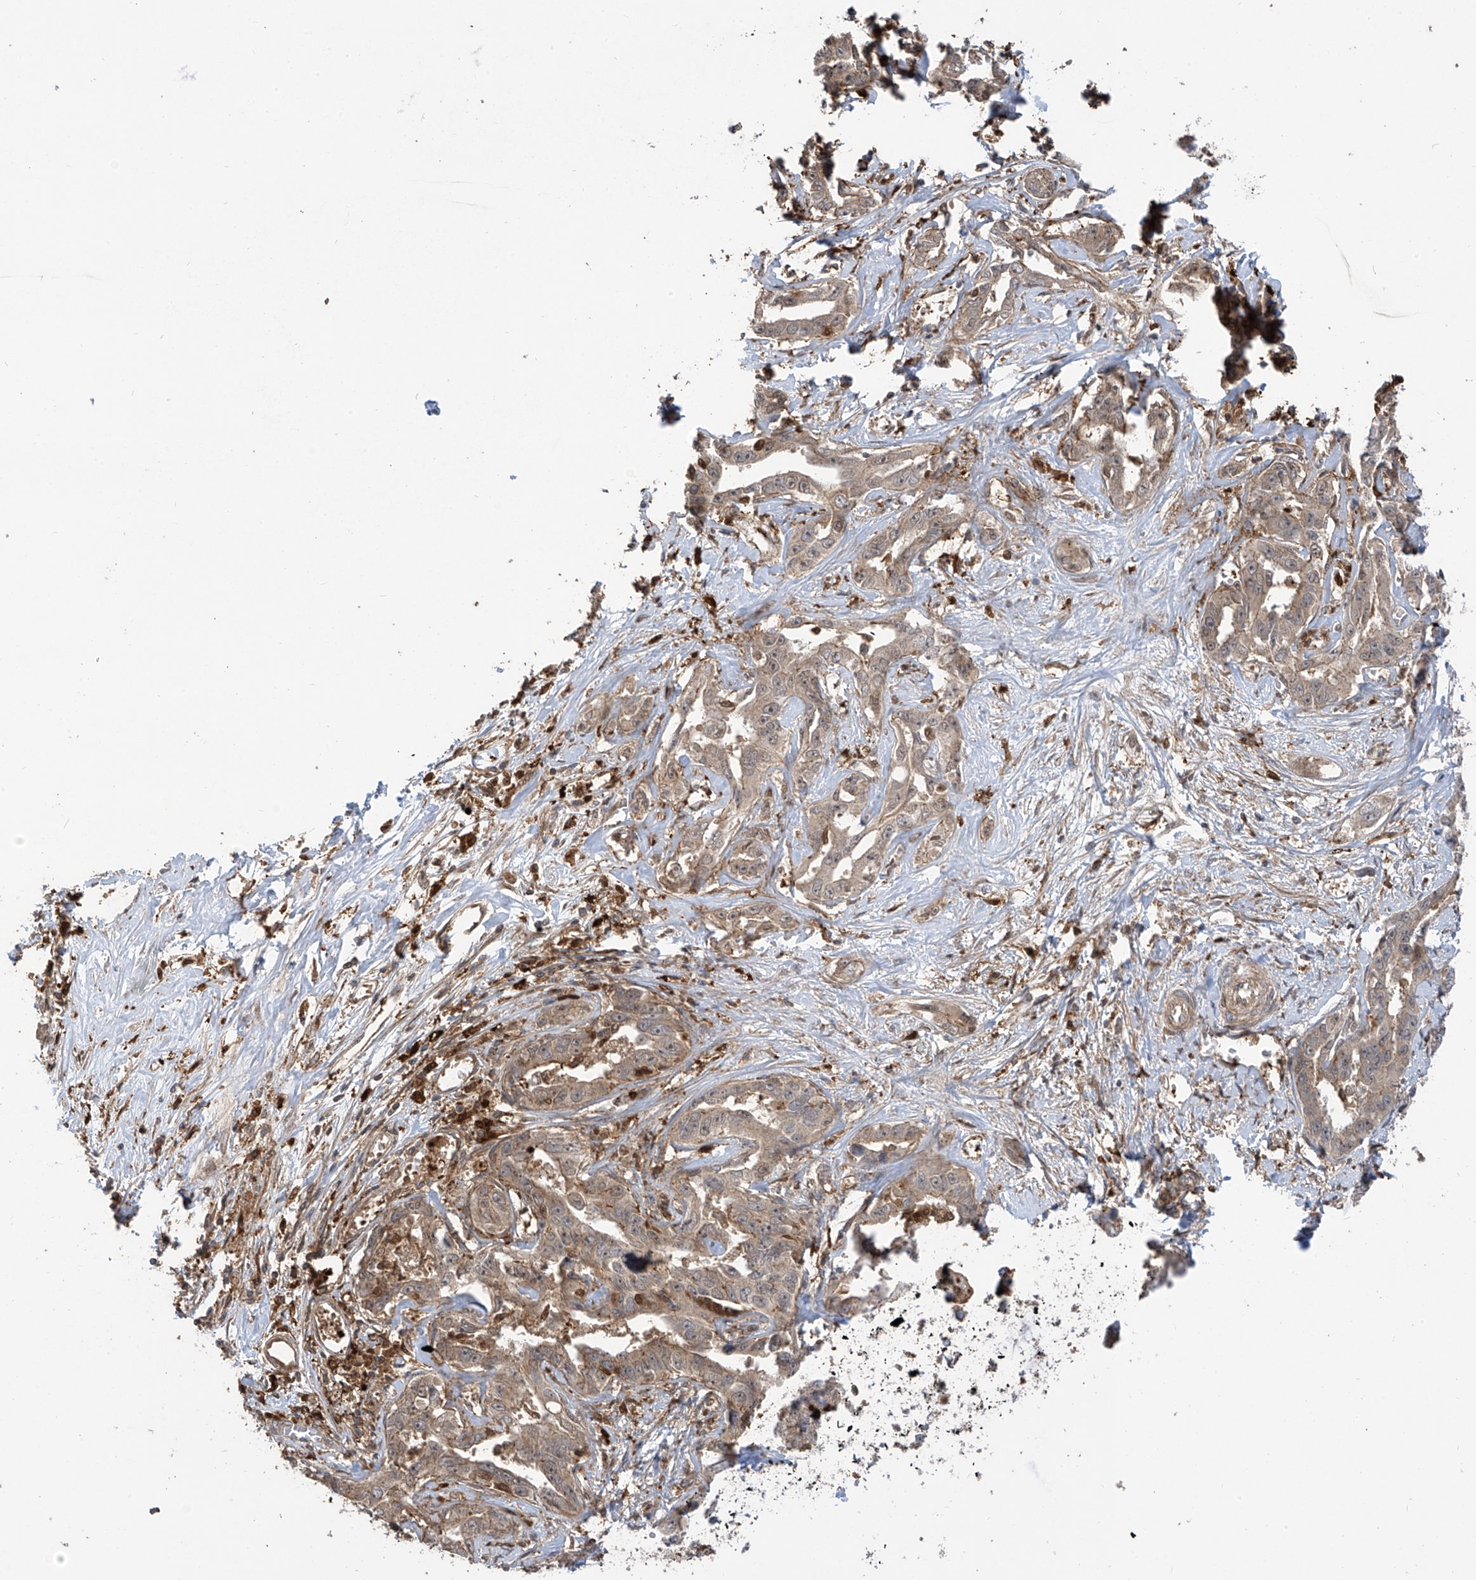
{"staining": {"intensity": "weak", "quantity": ">75%", "location": "cytoplasmic/membranous"}, "tissue": "liver cancer", "cell_type": "Tumor cells", "image_type": "cancer", "snomed": [{"axis": "morphology", "description": "Cholangiocarcinoma"}, {"axis": "topography", "description": "Liver"}], "caption": "This micrograph reveals liver cancer (cholangiocarcinoma) stained with immunohistochemistry to label a protein in brown. The cytoplasmic/membranous of tumor cells show weak positivity for the protein. Nuclei are counter-stained blue.", "gene": "ATAD2B", "patient": {"sex": "male", "age": 59}}